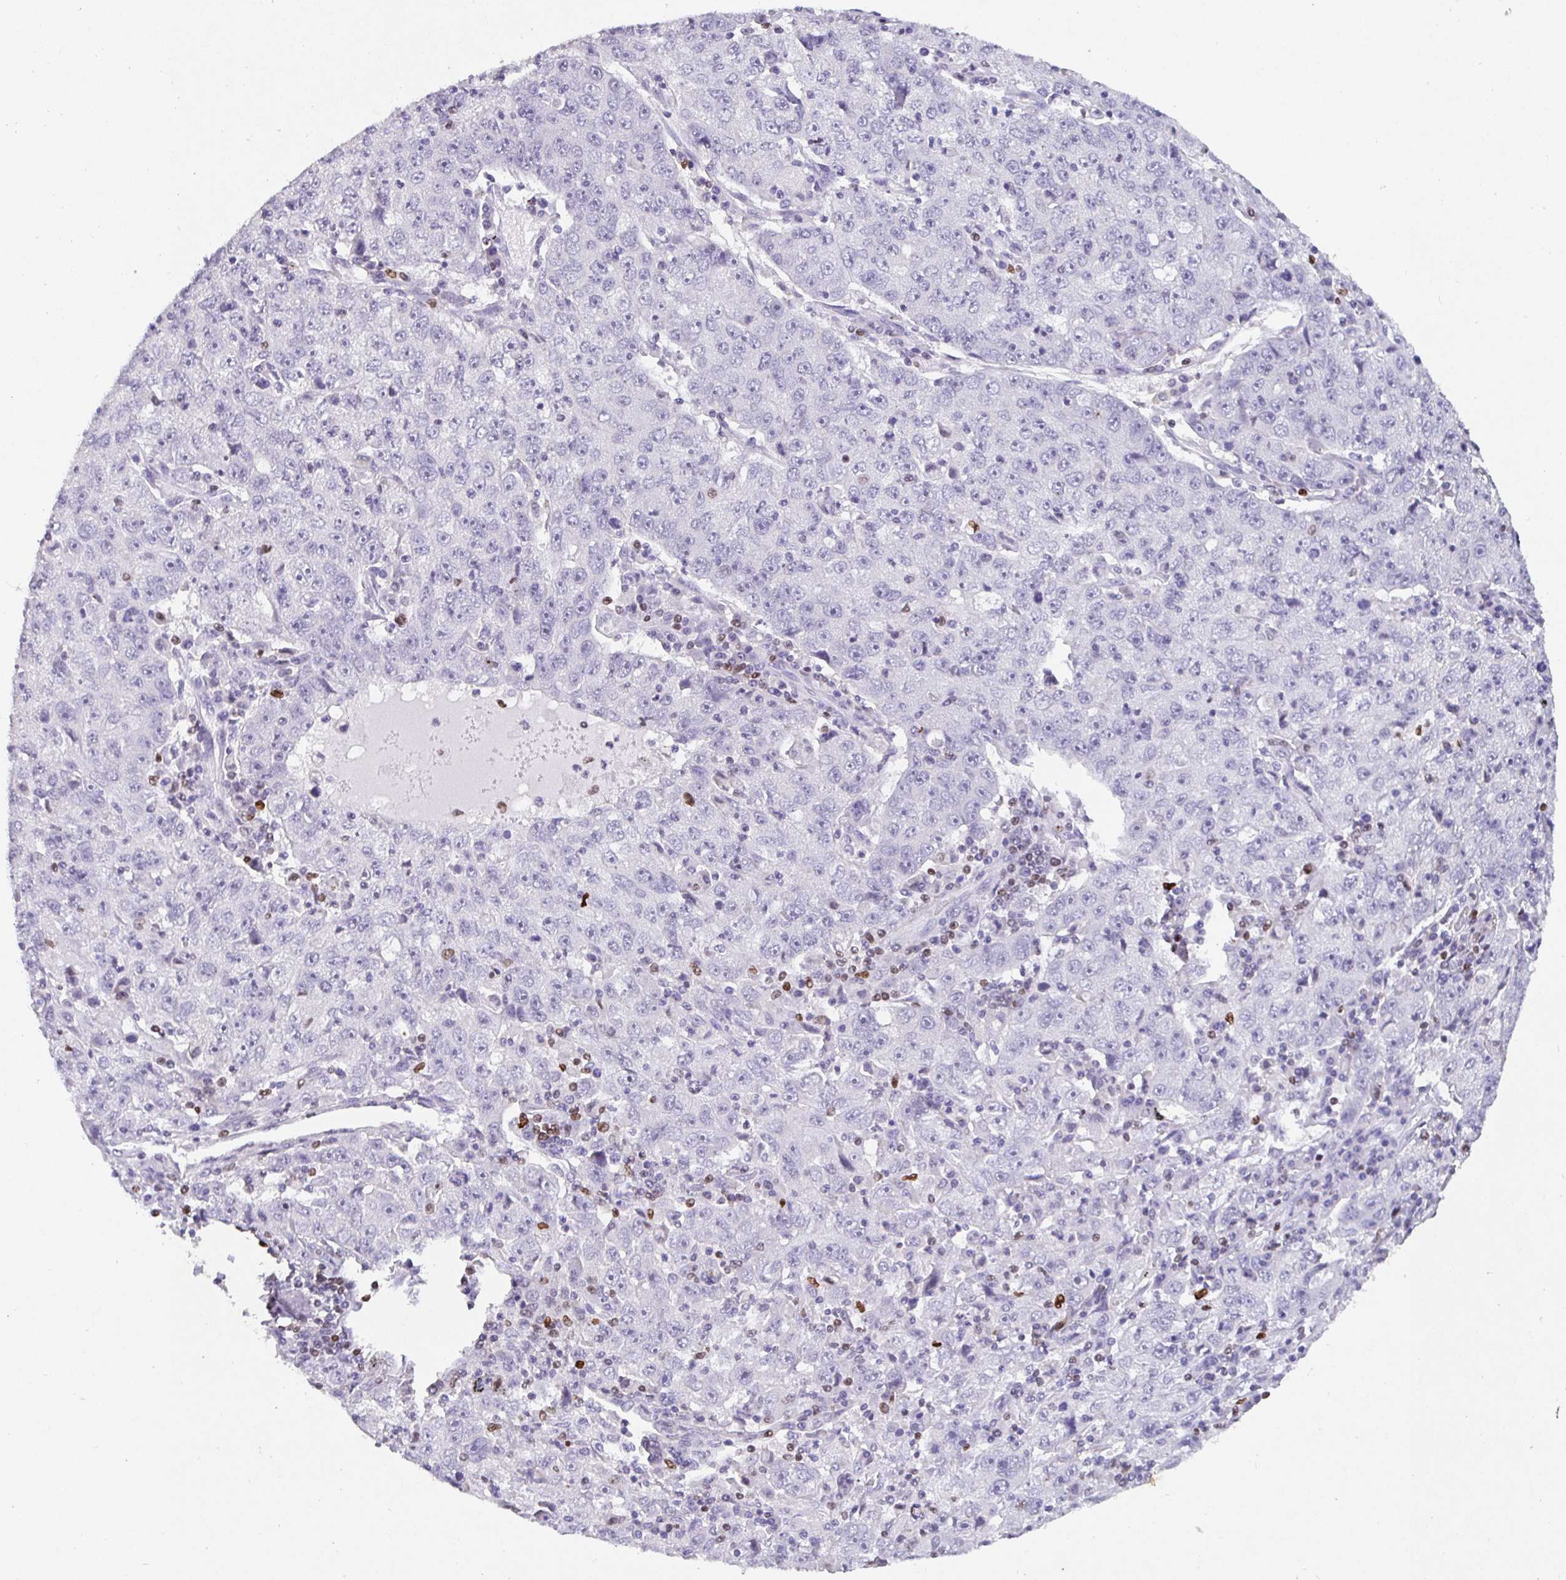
{"staining": {"intensity": "negative", "quantity": "none", "location": "none"}, "tissue": "lung cancer", "cell_type": "Tumor cells", "image_type": "cancer", "snomed": [{"axis": "morphology", "description": "Normal morphology"}, {"axis": "morphology", "description": "Adenocarcinoma, NOS"}, {"axis": "topography", "description": "Lymph node"}, {"axis": "topography", "description": "Lung"}], "caption": "A high-resolution histopathology image shows immunohistochemistry (IHC) staining of adenocarcinoma (lung), which demonstrates no significant expression in tumor cells.", "gene": "SATB1", "patient": {"sex": "female", "age": 57}}